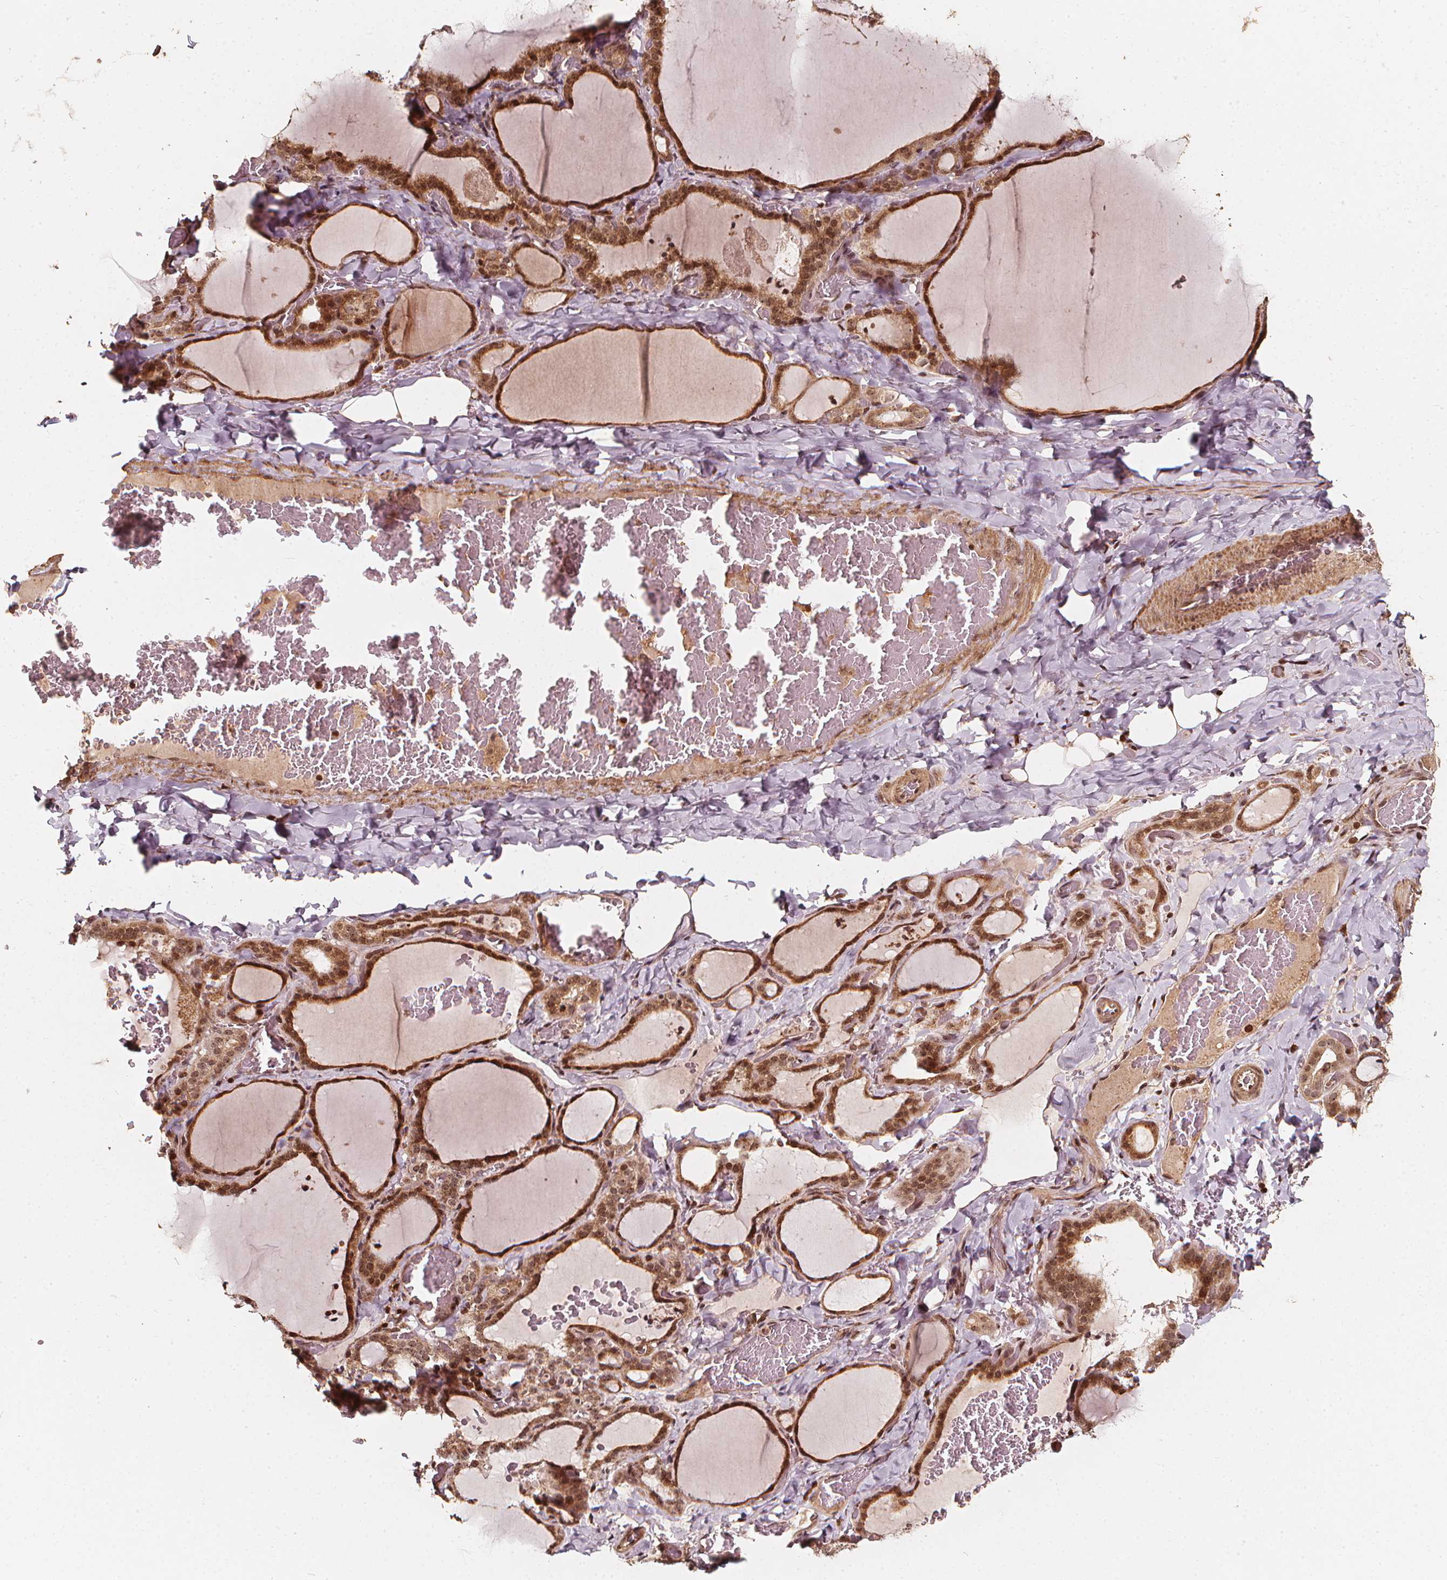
{"staining": {"intensity": "strong", "quantity": ">75%", "location": "cytoplasmic/membranous,nuclear"}, "tissue": "thyroid gland", "cell_type": "Glandular cells", "image_type": "normal", "snomed": [{"axis": "morphology", "description": "Normal tissue, NOS"}, {"axis": "topography", "description": "Thyroid gland"}], "caption": "Brown immunohistochemical staining in unremarkable thyroid gland displays strong cytoplasmic/membranous,nuclear positivity in about >75% of glandular cells. (Brightfield microscopy of DAB IHC at high magnification).", "gene": "EXOSC9", "patient": {"sex": "female", "age": 22}}